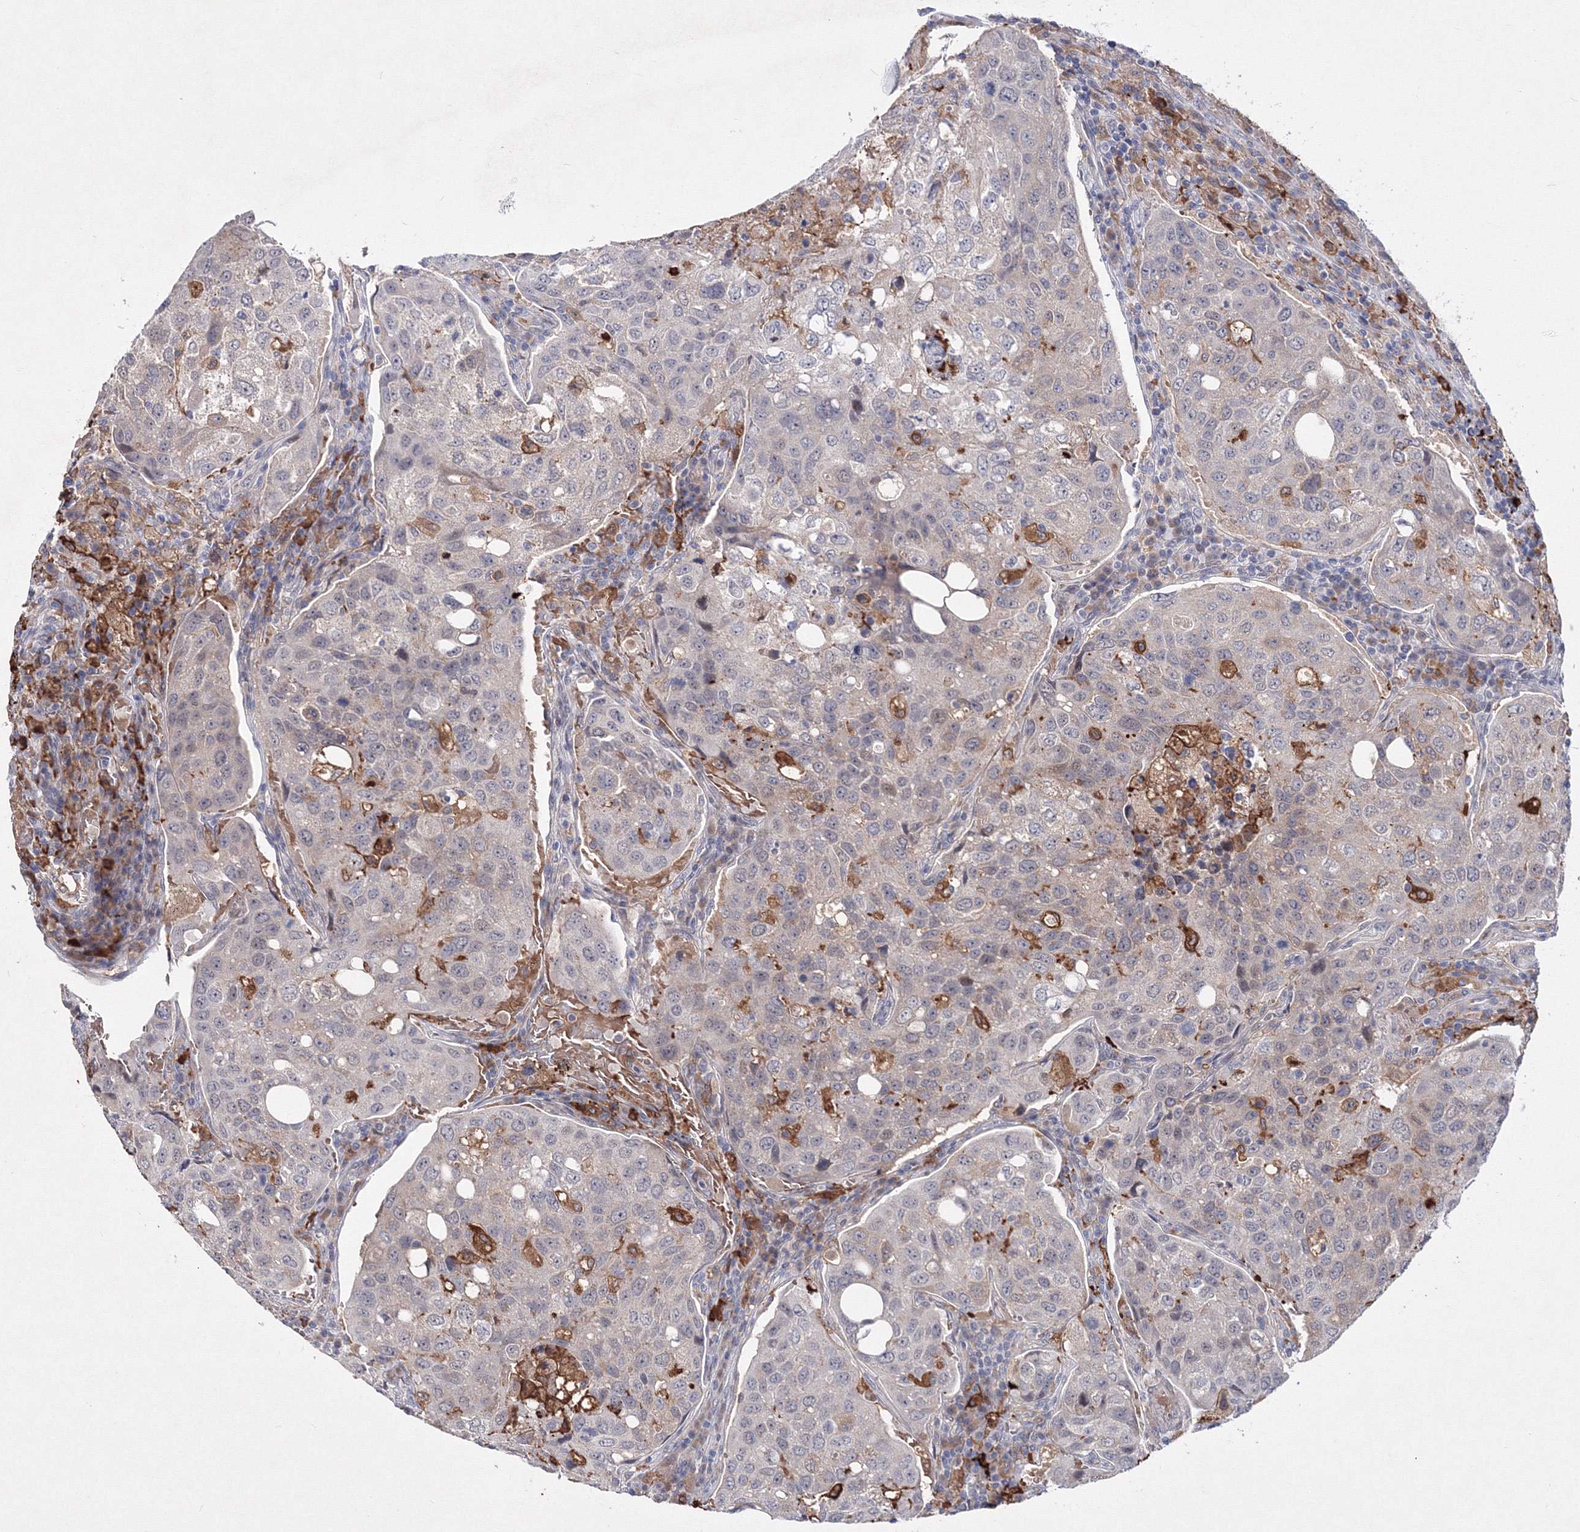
{"staining": {"intensity": "negative", "quantity": "none", "location": "none"}, "tissue": "urothelial cancer", "cell_type": "Tumor cells", "image_type": "cancer", "snomed": [{"axis": "morphology", "description": "Urothelial carcinoma, High grade"}, {"axis": "topography", "description": "Lymph node"}, {"axis": "topography", "description": "Urinary bladder"}], "caption": "This is a photomicrograph of IHC staining of urothelial carcinoma (high-grade), which shows no expression in tumor cells.", "gene": "C11orf52", "patient": {"sex": "male", "age": 51}}